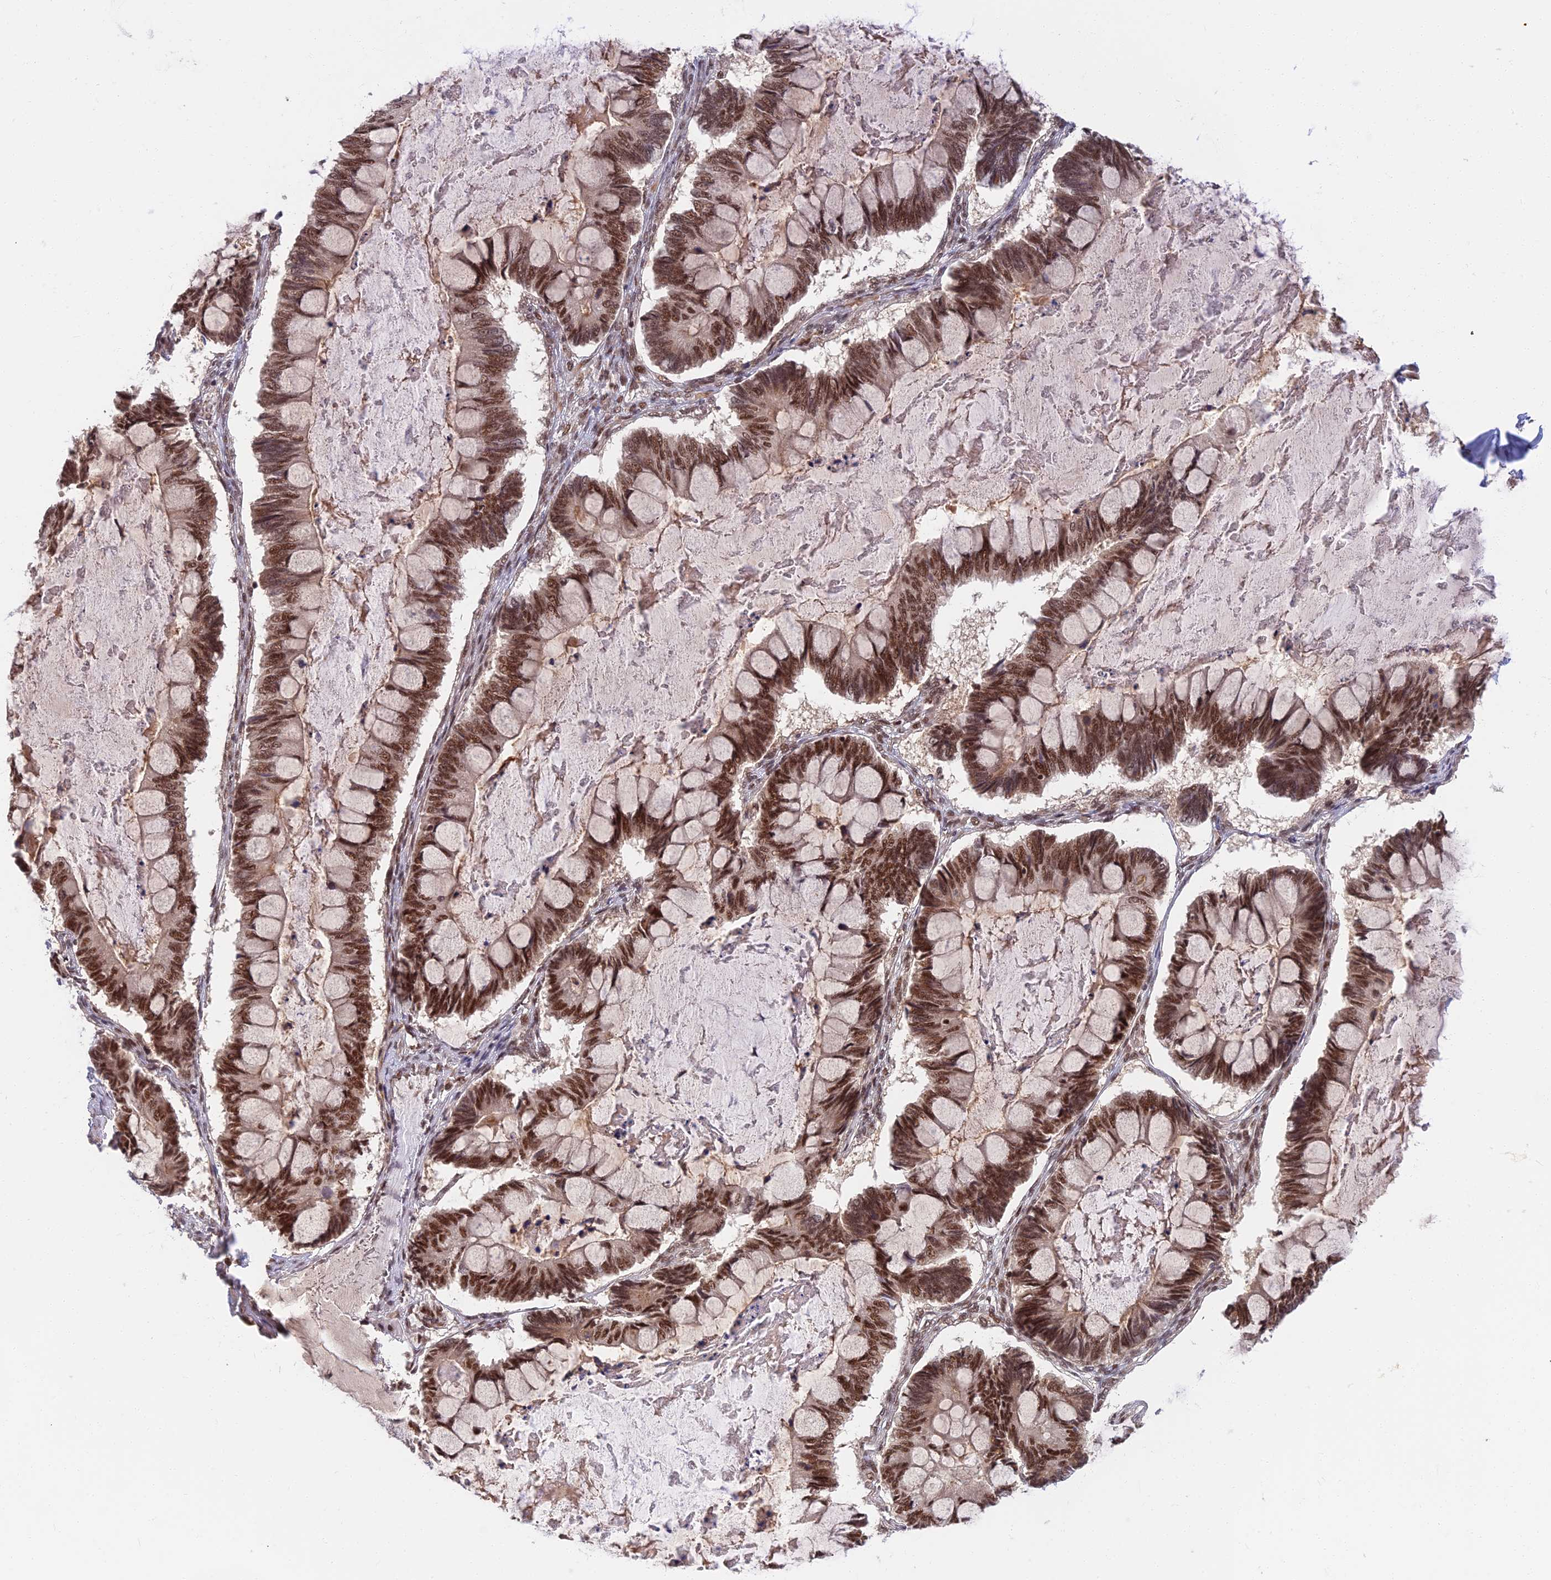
{"staining": {"intensity": "moderate", "quantity": ">75%", "location": "nuclear"}, "tissue": "ovarian cancer", "cell_type": "Tumor cells", "image_type": "cancer", "snomed": [{"axis": "morphology", "description": "Cystadenocarcinoma, mucinous, NOS"}, {"axis": "topography", "description": "Ovary"}], "caption": "IHC (DAB (3,3'-diaminobenzidine)) staining of ovarian mucinous cystadenocarcinoma shows moderate nuclear protein expression in approximately >75% of tumor cells. (IHC, brightfield microscopy, high magnification).", "gene": "TCEA2", "patient": {"sex": "female", "age": 61}}